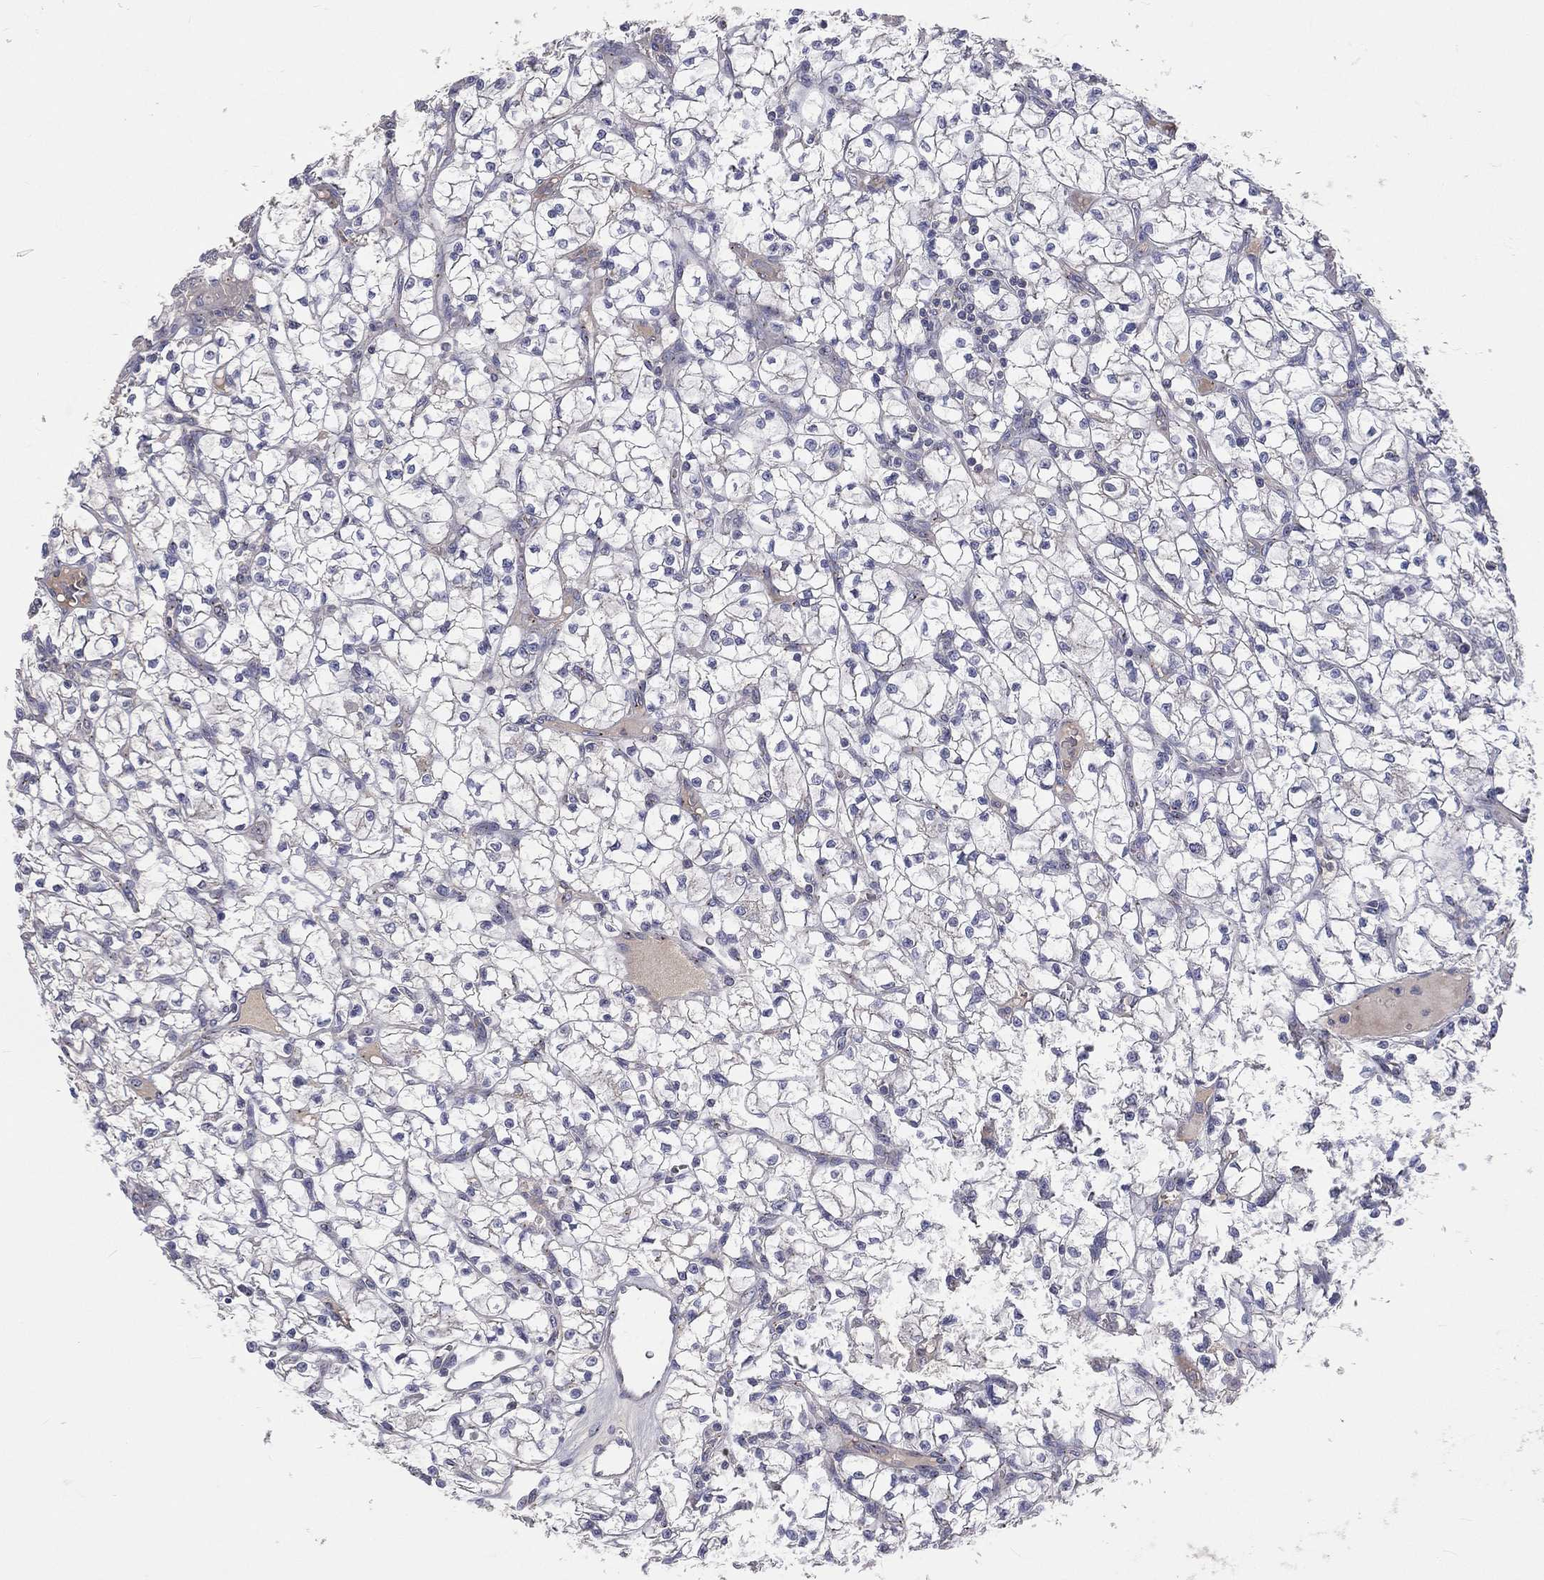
{"staining": {"intensity": "negative", "quantity": "none", "location": "none"}, "tissue": "renal cancer", "cell_type": "Tumor cells", "image_type": "cancer", "snomed": [{"axis": "morphology", "description": "Adenocarcinoma, NOS"}, {"axis": "topography", "description": "Kidney"}], "caption": "Photomicrograph shows no significant protein staining in tumor cells of renal cancer (adenocarcinoma).", "gene": "CROCC", "patient": {"sex": "female", "age": 64}}